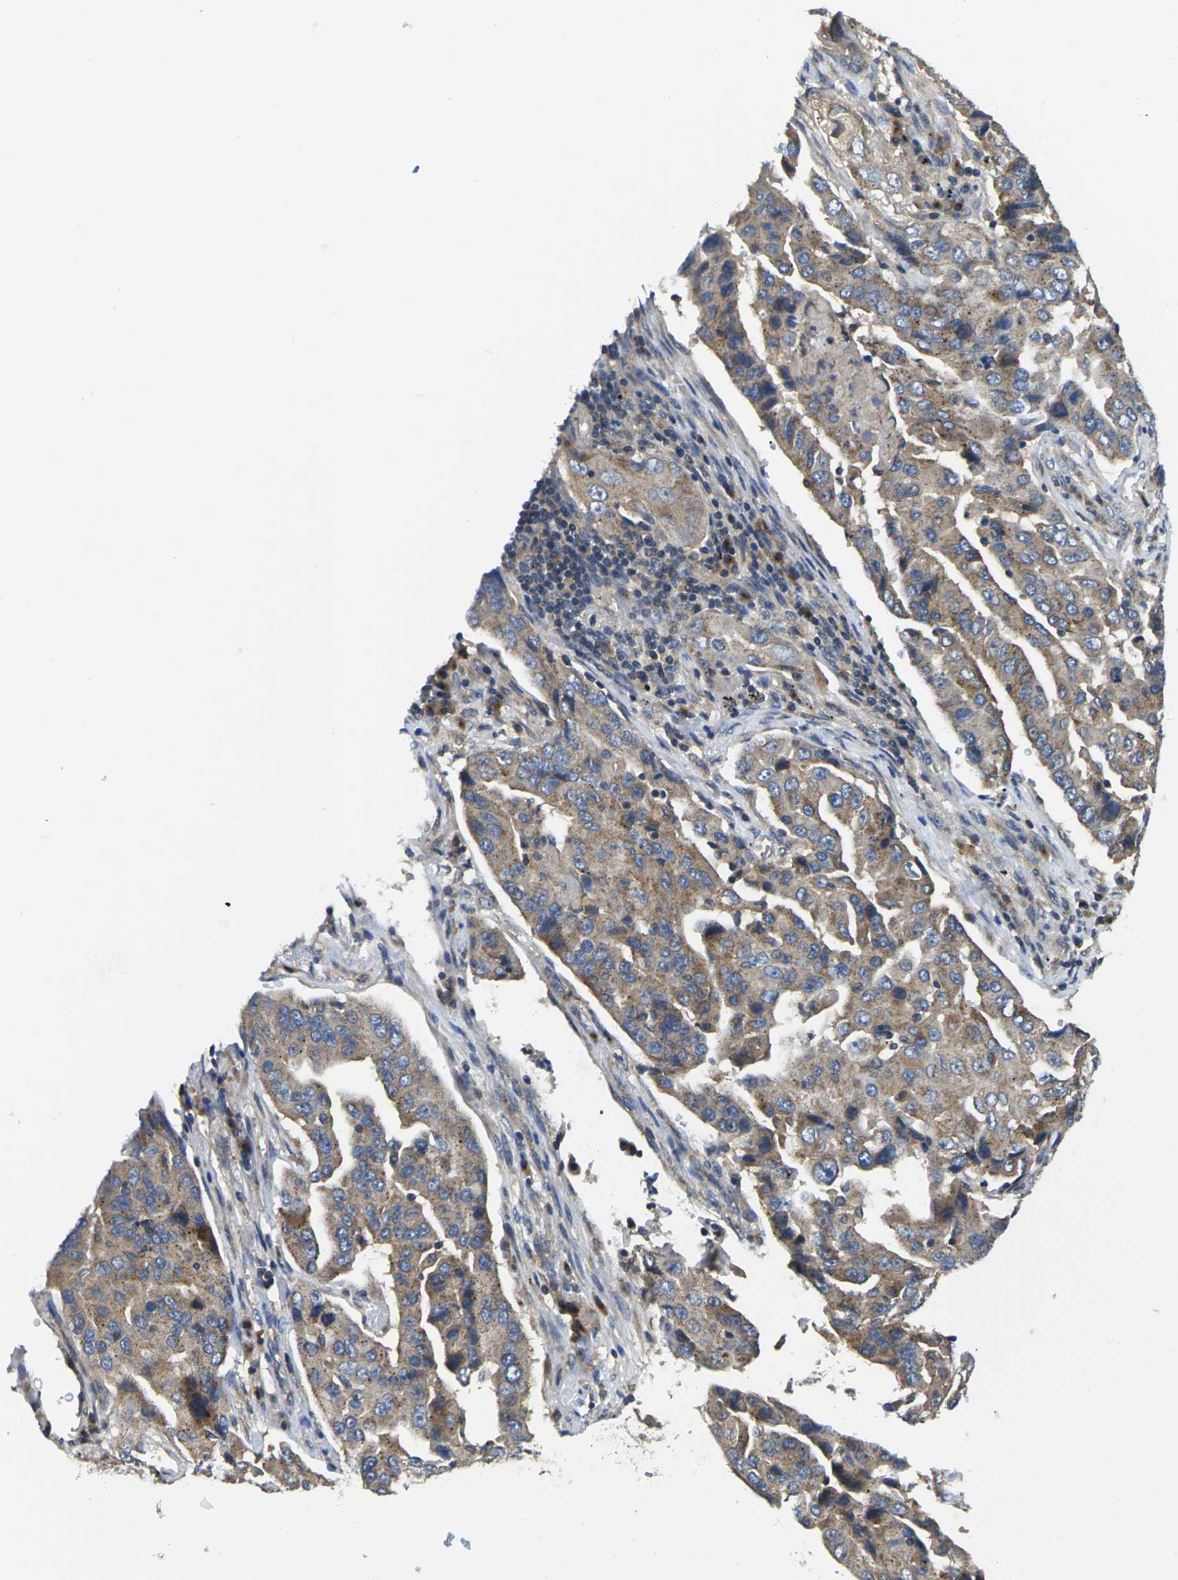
{"staining": {"intensity": "moderate", "quantity": "25%-75%", "location": "cytoplasmic/membranous"}, "tissue": "lung cancer", "cell_type": "Tumor cells", "image_type": "cancer", "snomed": [{"axis": "morphology", "description": "Adenocarcinoma, NOS"}, {"axis": "topography", "description": "Lung"}], "caption": "An immunohistochemistry (IHC) photomicrograph of neoplastic tissue is shown. Protein staining in brown shows moderate cytoplasmic/membranous positivity in lung cancer within tumor cells. The protein is shown in brown color, while the nuclei are stained blue.", "gene": "TMCC2", "patient": {"sex": "female", "age": 65}}